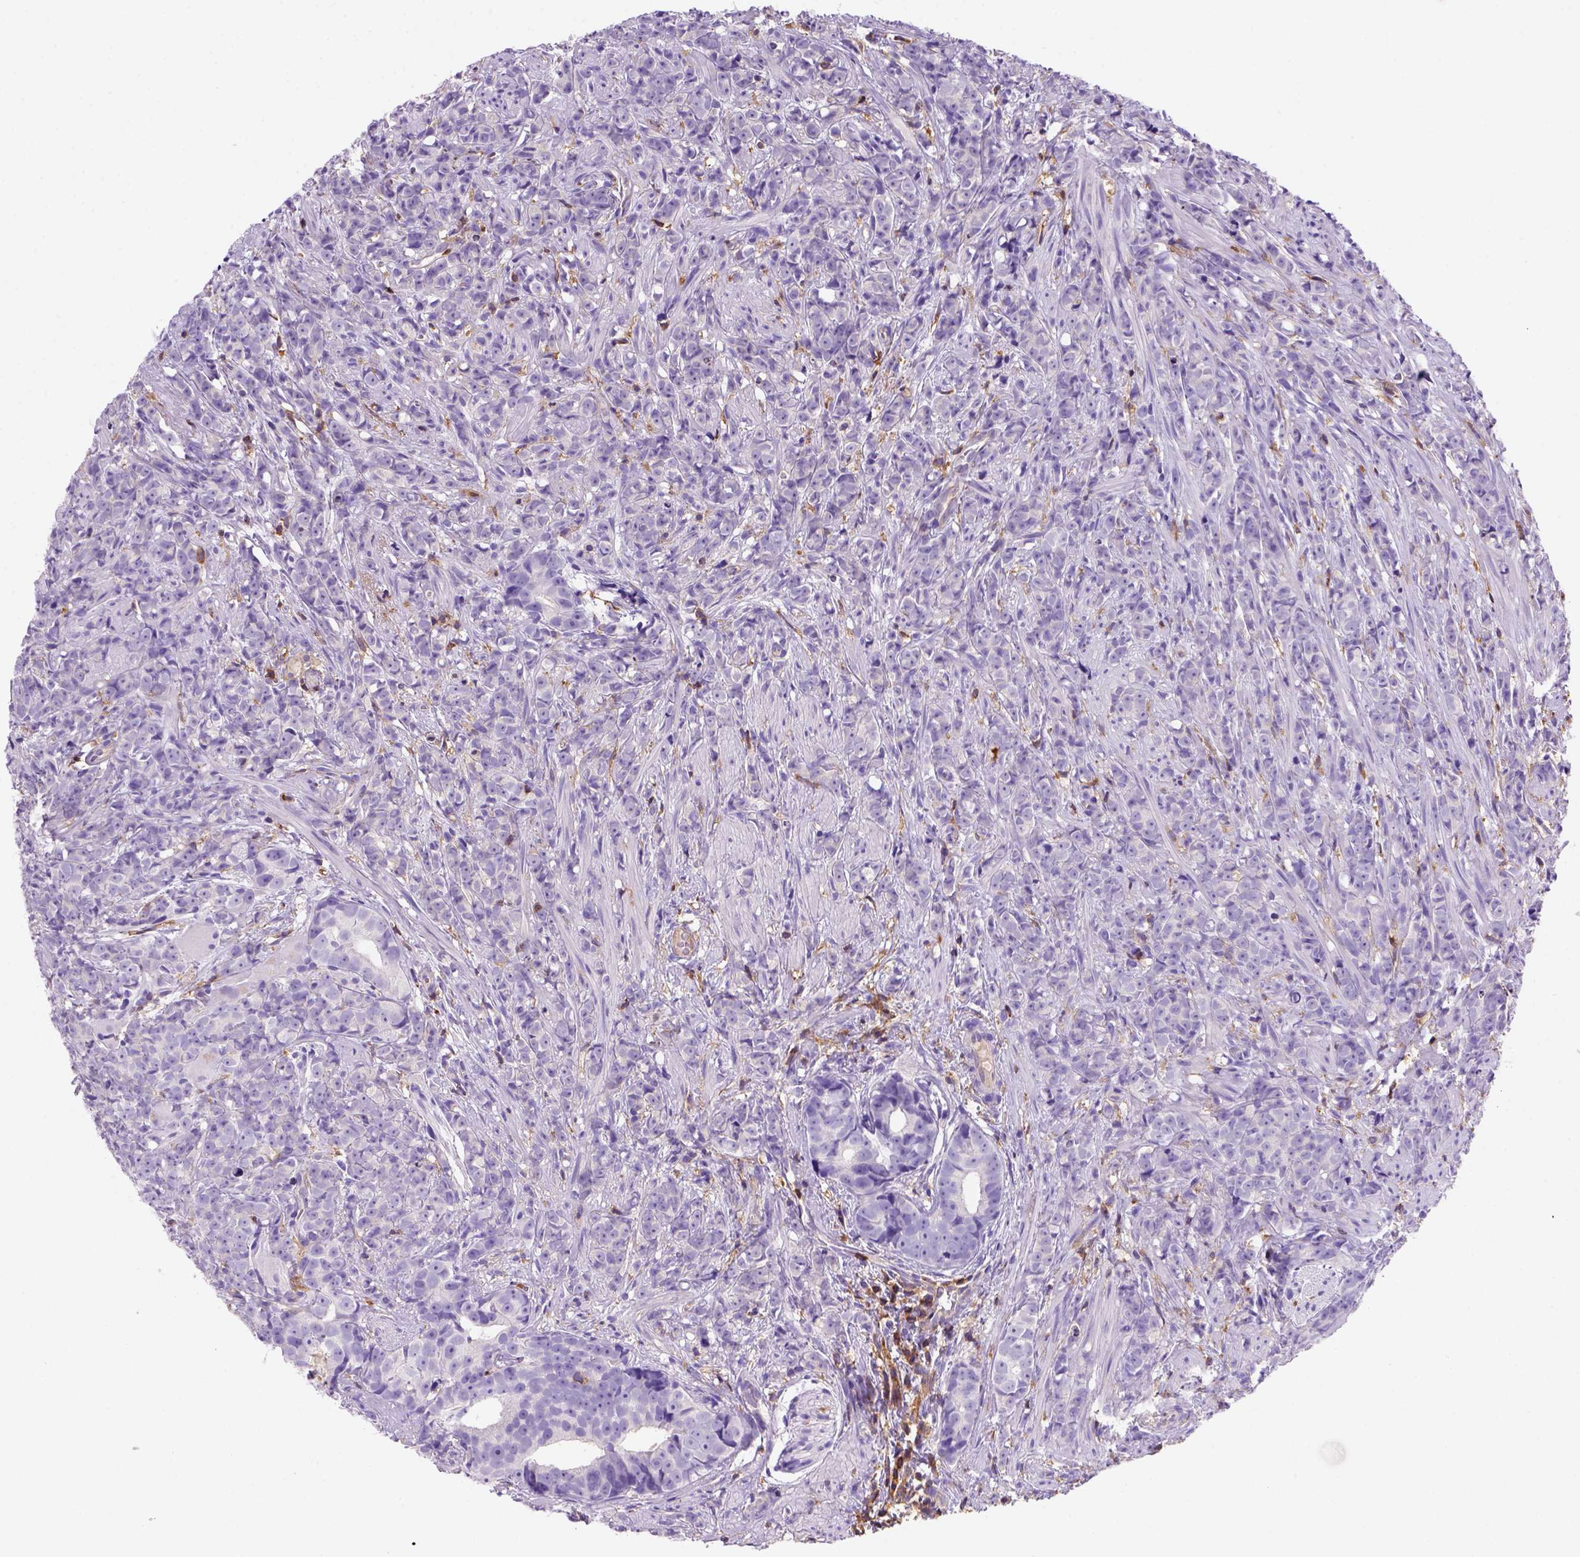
{"staining": {"intensity": "negative", "quantity": "none", "location": "none"}, "tissue": "prostate cancer", "cell_type": "Tumor cells", "image_type": "cancer", "snomed": [{"axis": "morphology", "description": "Adenocarcinoma, High grade"}, {"axis": "topography", "description": "Prostate"}], "caption": "This photomicrograph is of prostate cancer stained with immunohistochemistry to label a protein in brown with the nuclei are counter-stained blue. There is no expression in tumor cells. (DAB (3,3'-diaminobenzidine) IHC, high magnification).", "gene": "INPP5D", "patient": {"sex": "male", "age": 81}}